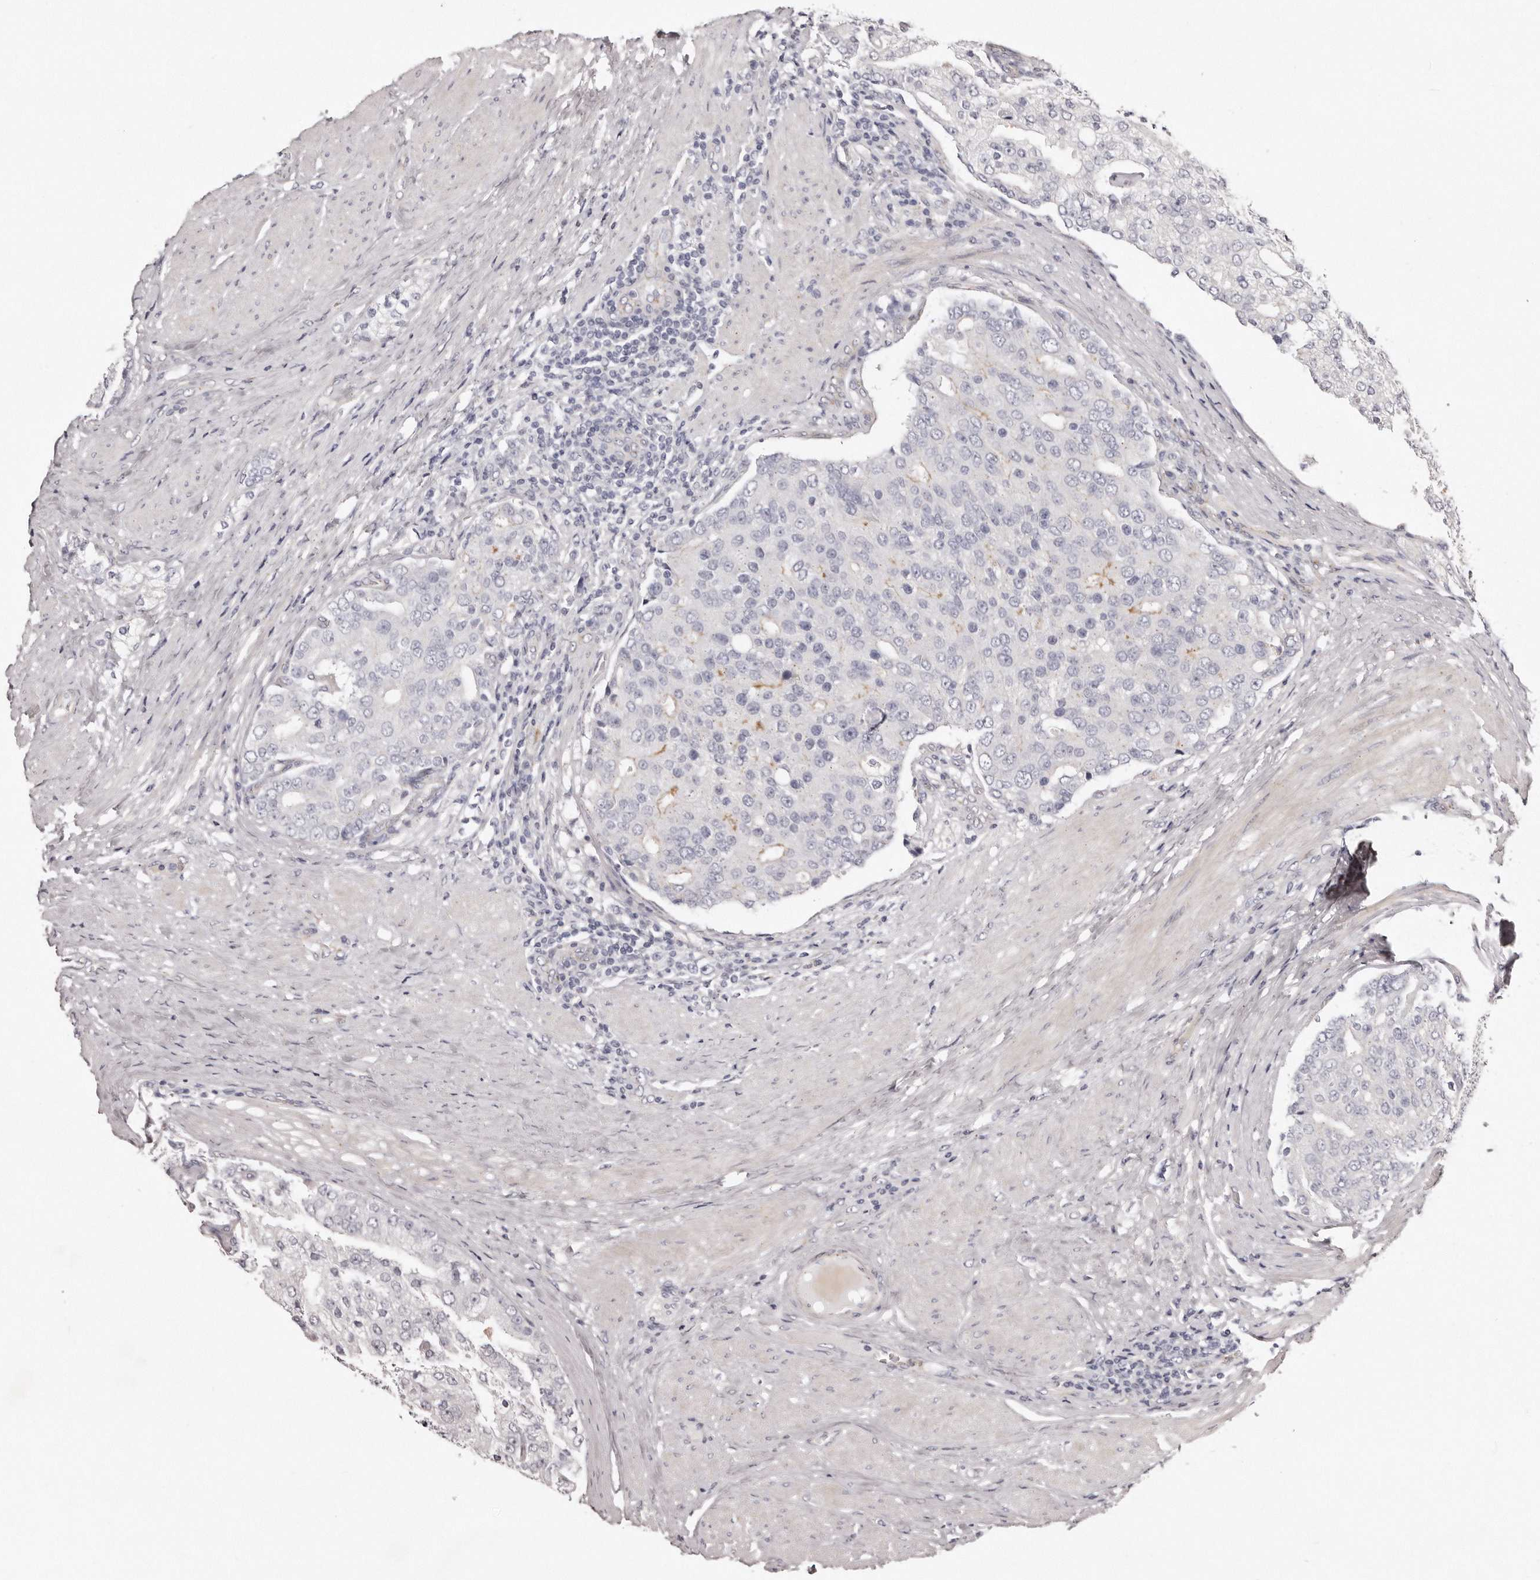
{"staining": {"intensity": "negative", "quantity": "none", "location": "none"}, "tissue": "prostate cancer", "cell_type": "Tumor cells", "image_type": "cancer", "snomed": [{"axis": "morphology", "description": "Adenocarcinoma, High grade"}, {"axis": "topography", "description": "Prostate"}], "caption": "Human prostate cancer (high-grade adenocarcinoma) stained for a protein using immunohistochemistry demonstrates no positivity in tumor cells.", "gene": "PEG10", "patient": {"sex": "male", "age": 50}}